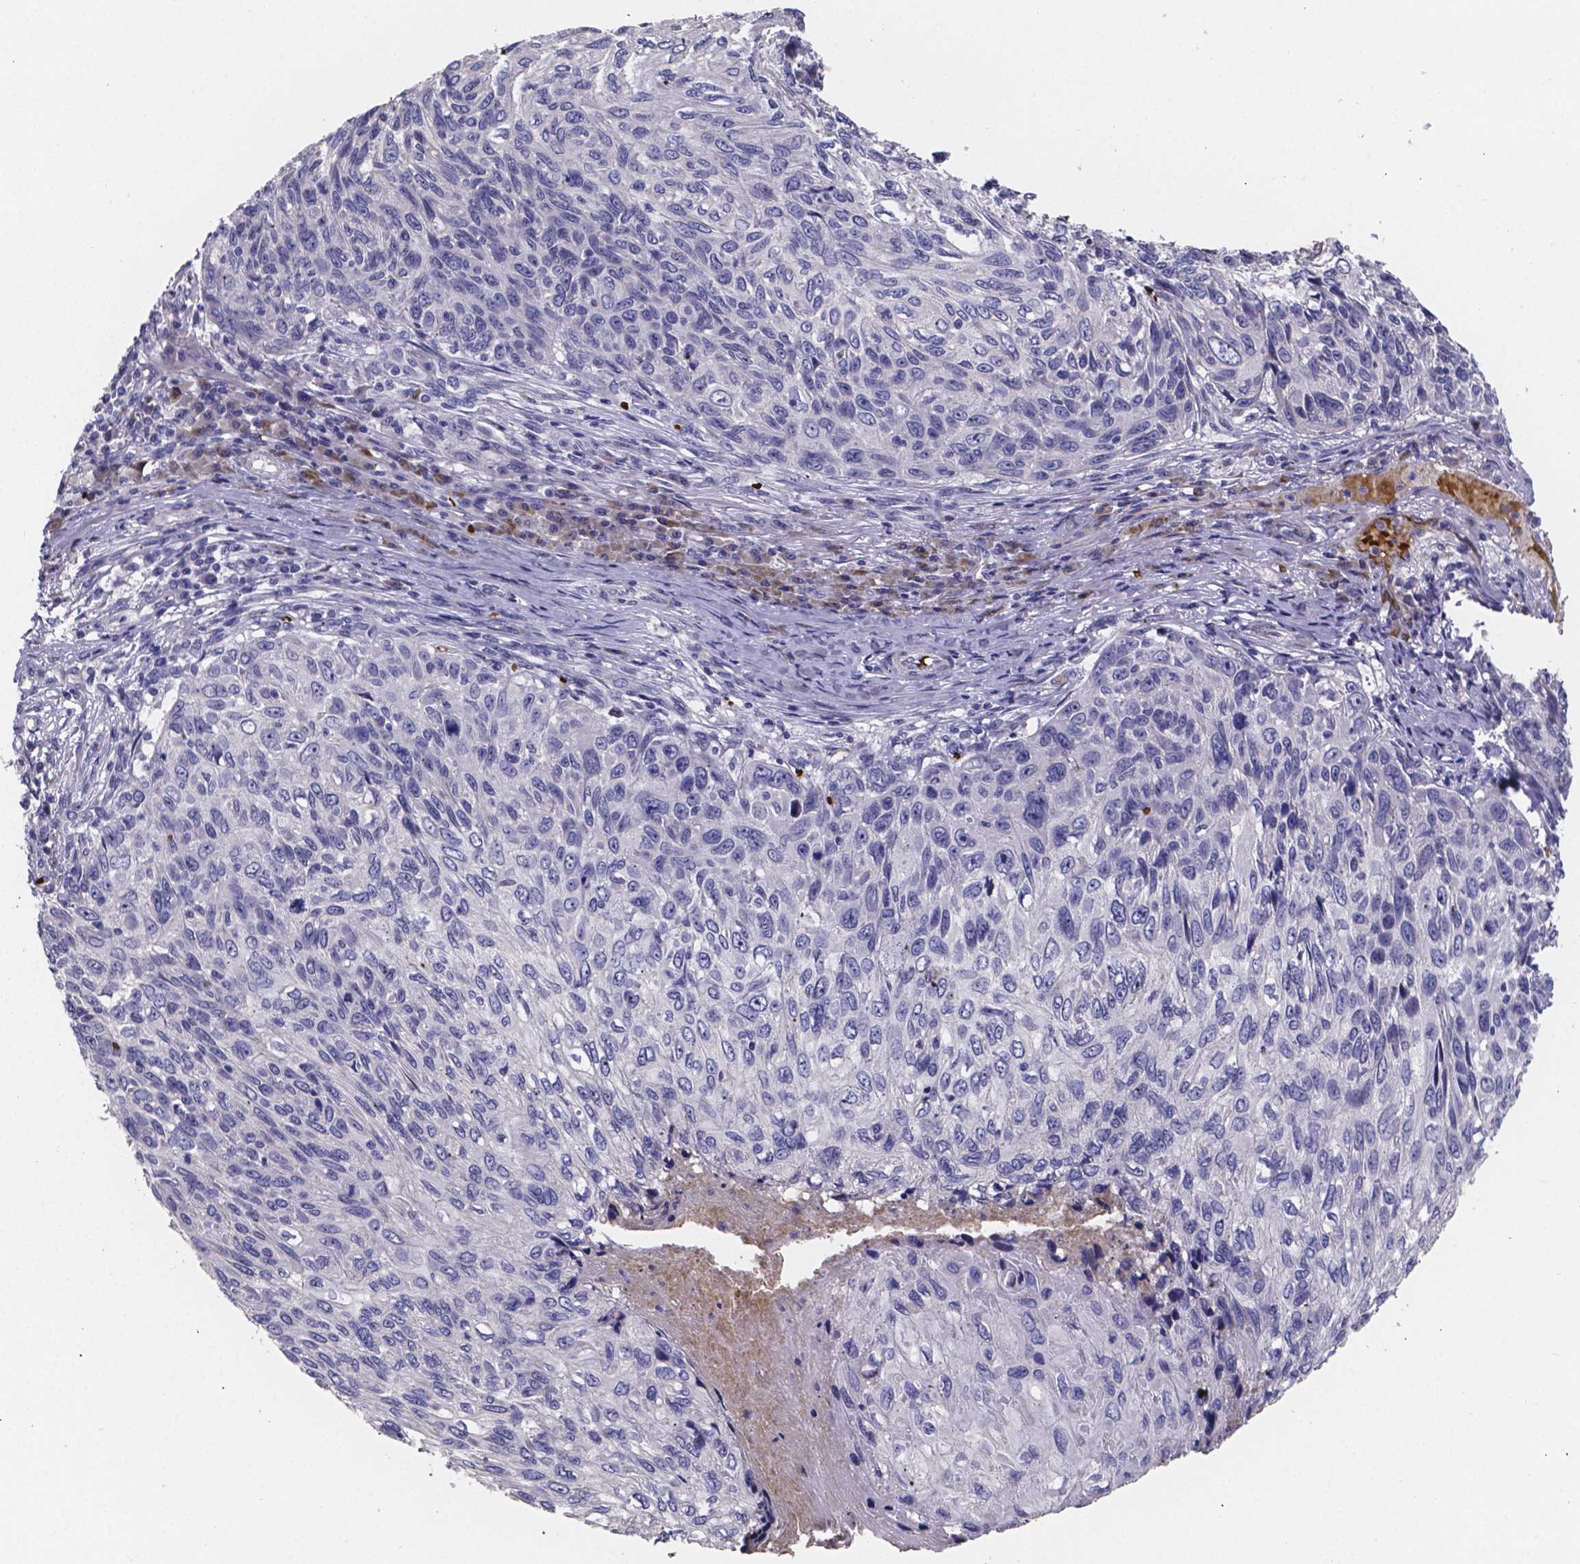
{"staining": {"intensity": "negative", "quantity": "none", "location": "none"}, "tissue": "skin cancer", "cell_type": "Tumor cells", "image_type": "cancer", "snomed": [{"axis": "morphology", "description": "Squamous cell carcinoma, NOS"}, {"axis": "topography", "description": "Skin"}], "caption": "This is a histopathology image of immunohistochemistry (IHC) staining of skin squamous cell carcinoma, which shows no positivity in tumor cells. (Stains: DAB (3,3'-diaminobenzidine) immunohistochemistry (IHC) with hematoxylin counter stain, Microscopy: brightfield microscopy at high magnification).", "gene": "GABRA3", "patient": {"sex": "male", "age": 92}}